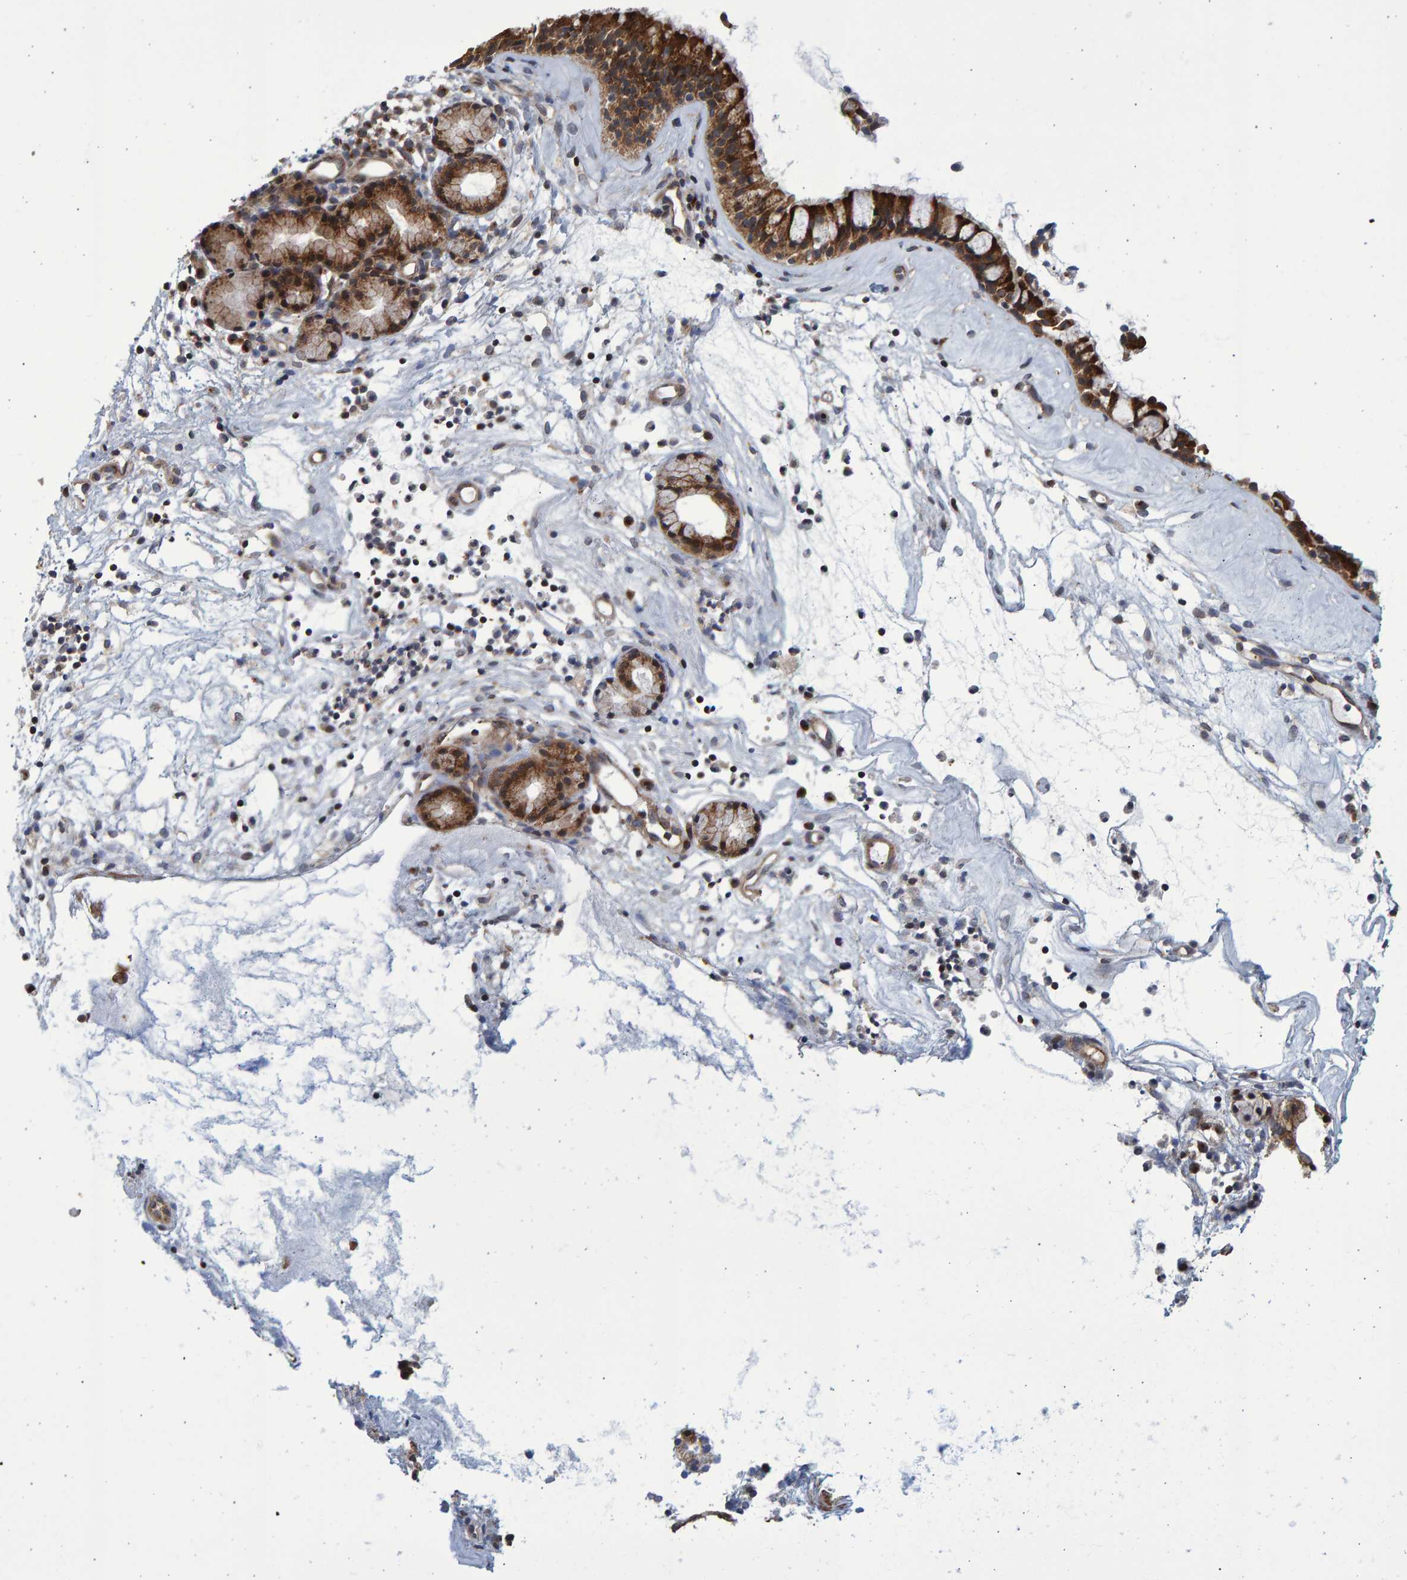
{"staining": {"intensity": "strong", "quantity": ">75%", "location": "cytoplasmic/membranous"}, "tissue": "nasopharynx", "cell_type": "Respiratory epithelial cells", "image_type": "normal", "snomed": [{"axis": "morphology", "description": "Normal tissue, NOS"}, {"axis": "topography", "description": "Nasopharynx"}], "caption": "Respiratory epithelial cells display strong cytoplasmic/membranous expression in approximately >75% of cells in normal nasopharynx. The protein is stained brown, and the nuclei are stained in blue (DAB IHC with brightfield microscopy, high magnification).", "gene": "LRBA", "patient": {"sex": "female", "age": 42}}